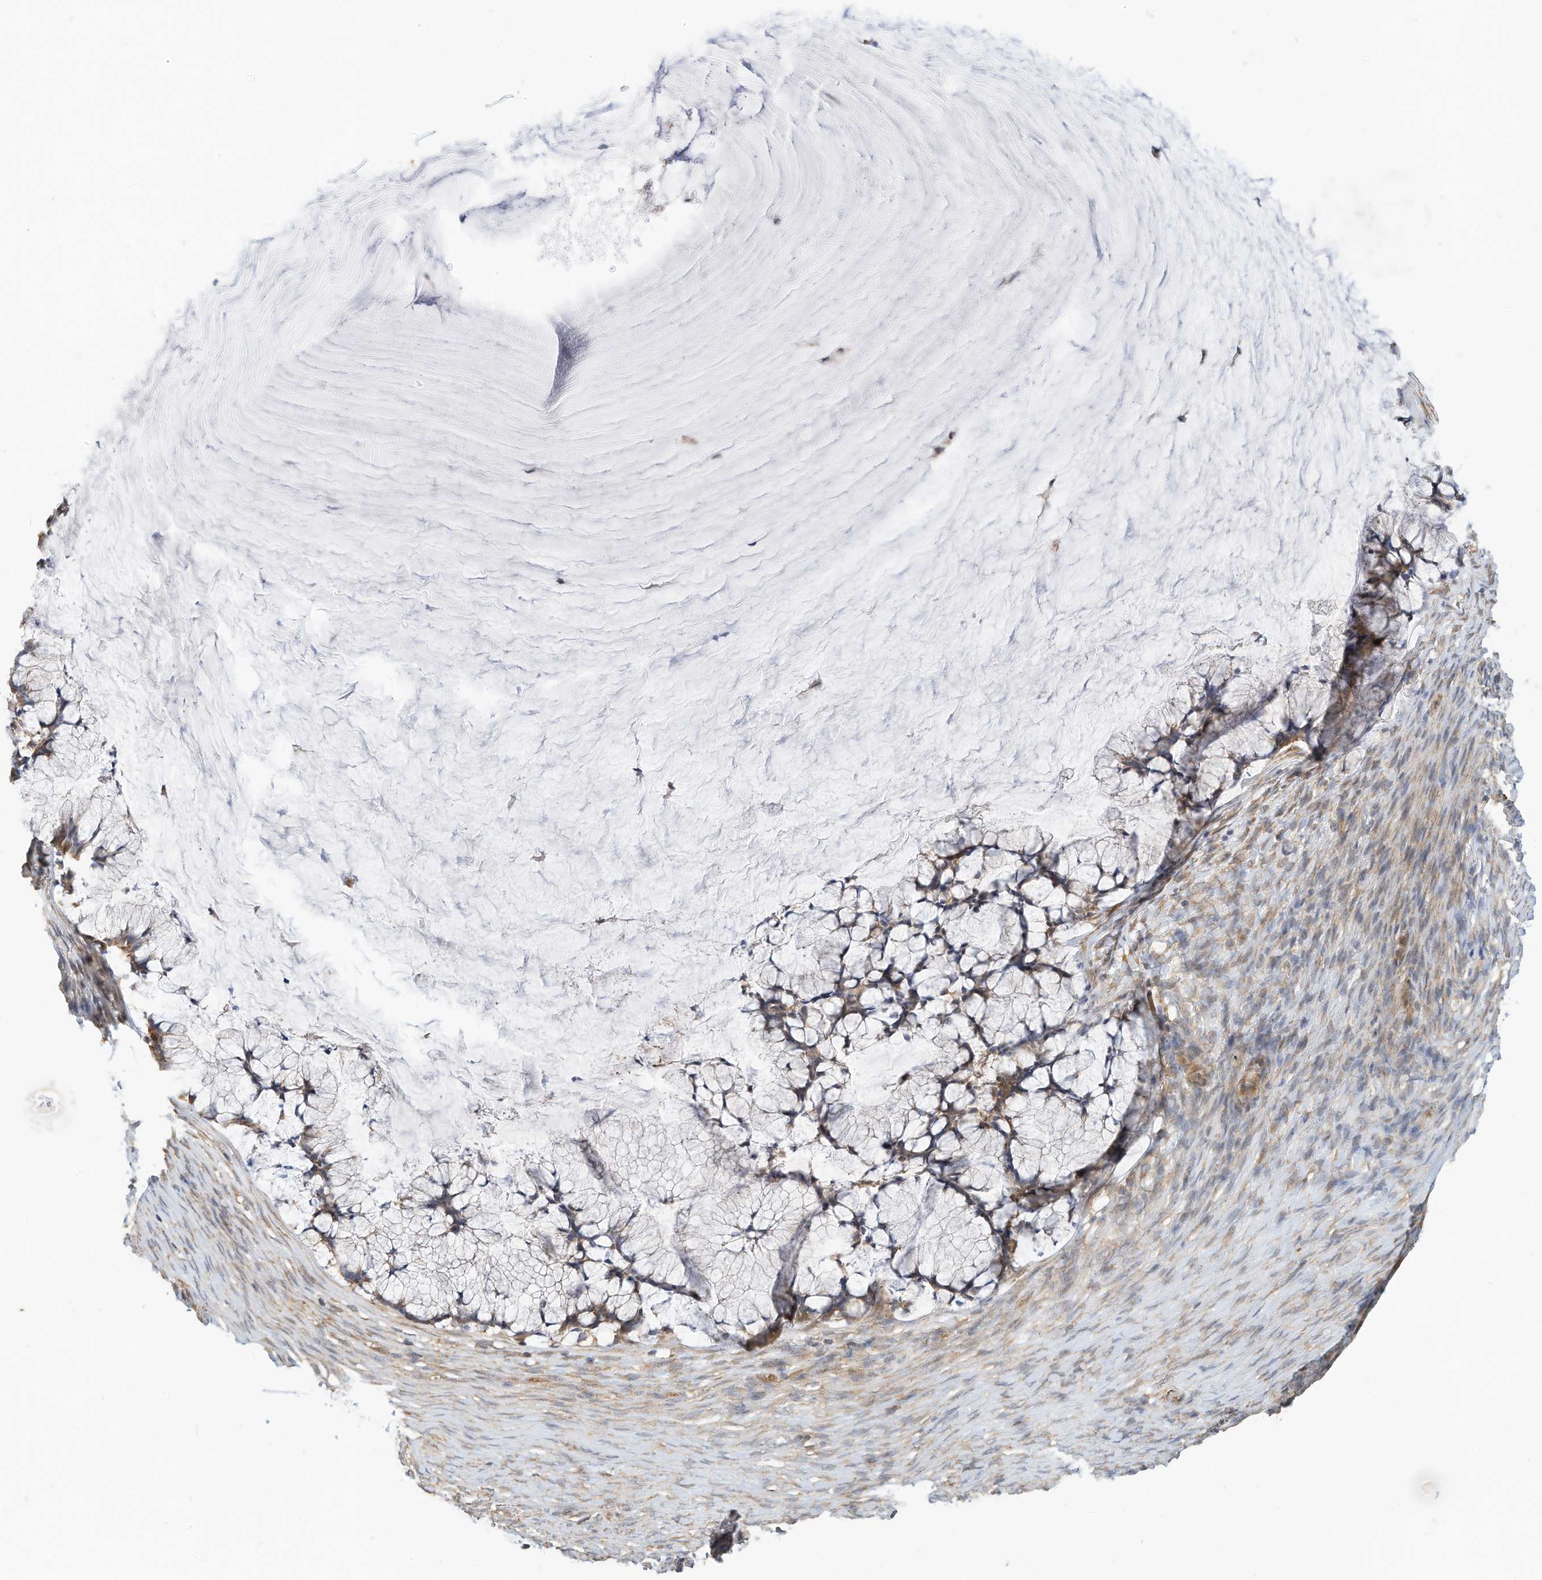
{"staining": {"intensity": "weak", "quantity": "25%-75%", "location": "cytoplasmic/membranous"}, "tissue": "ovarian cancer", "cell_type": "Tumor cells", "image_type": "cancer", "snomed": [{"axis": "morphology", "description": "Cystadenocarcinoma, mucinous, NOS"}, {"axis": "topography", "description": "Ovary"}], "caption": "Protein expression analysis of mucinous cystadenocarcinoma (ovarian) reveals weak cytoplasmic/membranous staining in approximately 25%-75% of tumor cells.", "gene": "OFD1", "patient": {"sex": "female", "age": 42}}